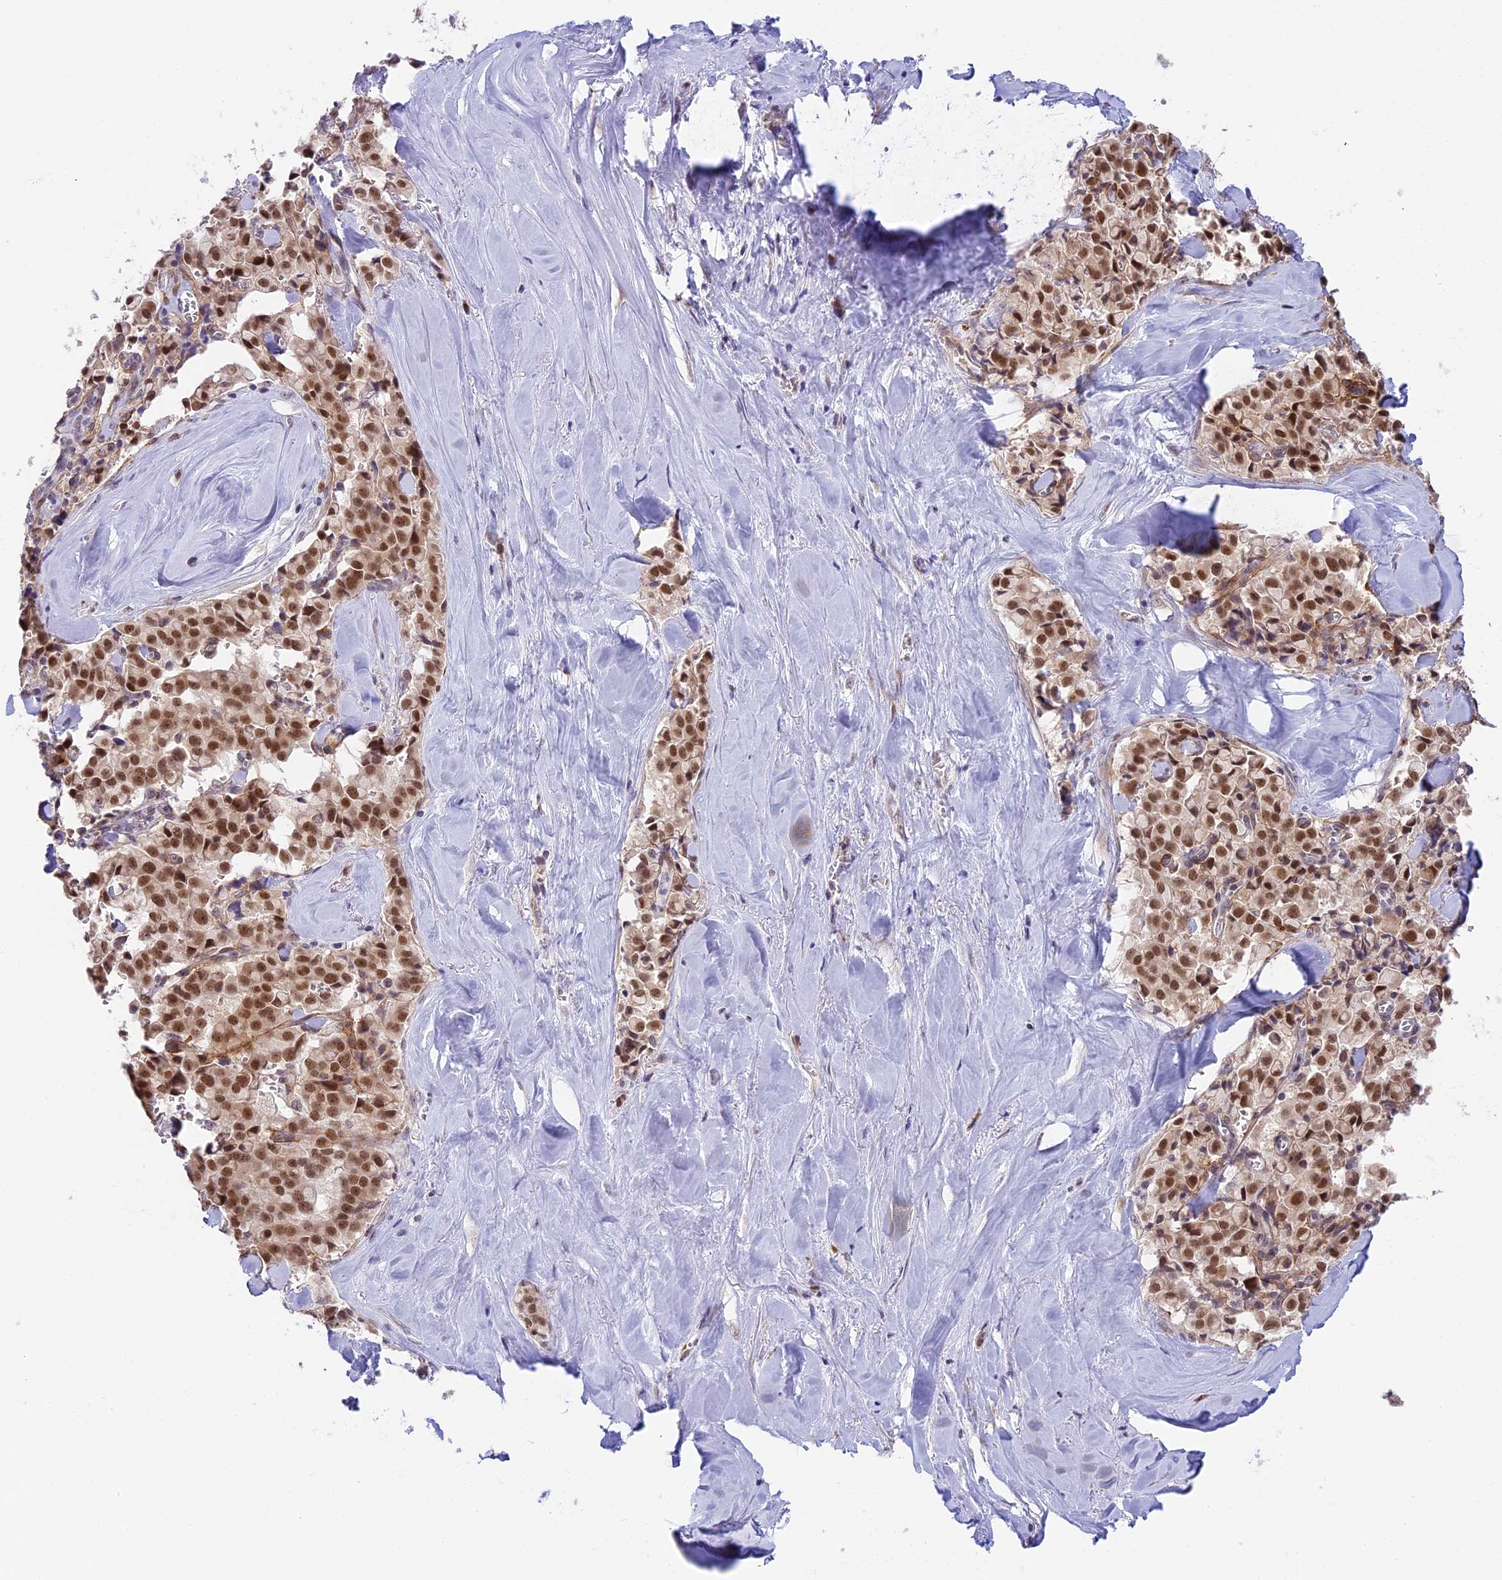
{"staining": {"intensity": "strong", "quantity": ">75%", "location": "nuclear"}, "tissue": "pancreatic cancer", "cell_type": "Tumor cells", "image_type": "cancer", "snomed": [{"axis": "morphology", "description": "Adenocarcinoma, NOS"}, {"axis": "topography", "description": "Pancreas"}], "caption": "Pancreatic cancer tissue displays strong nuclear positivity in about >75% of tumor cells", "gene": "HEATR5B", "patient": {"sex": "male", "age": 65}}